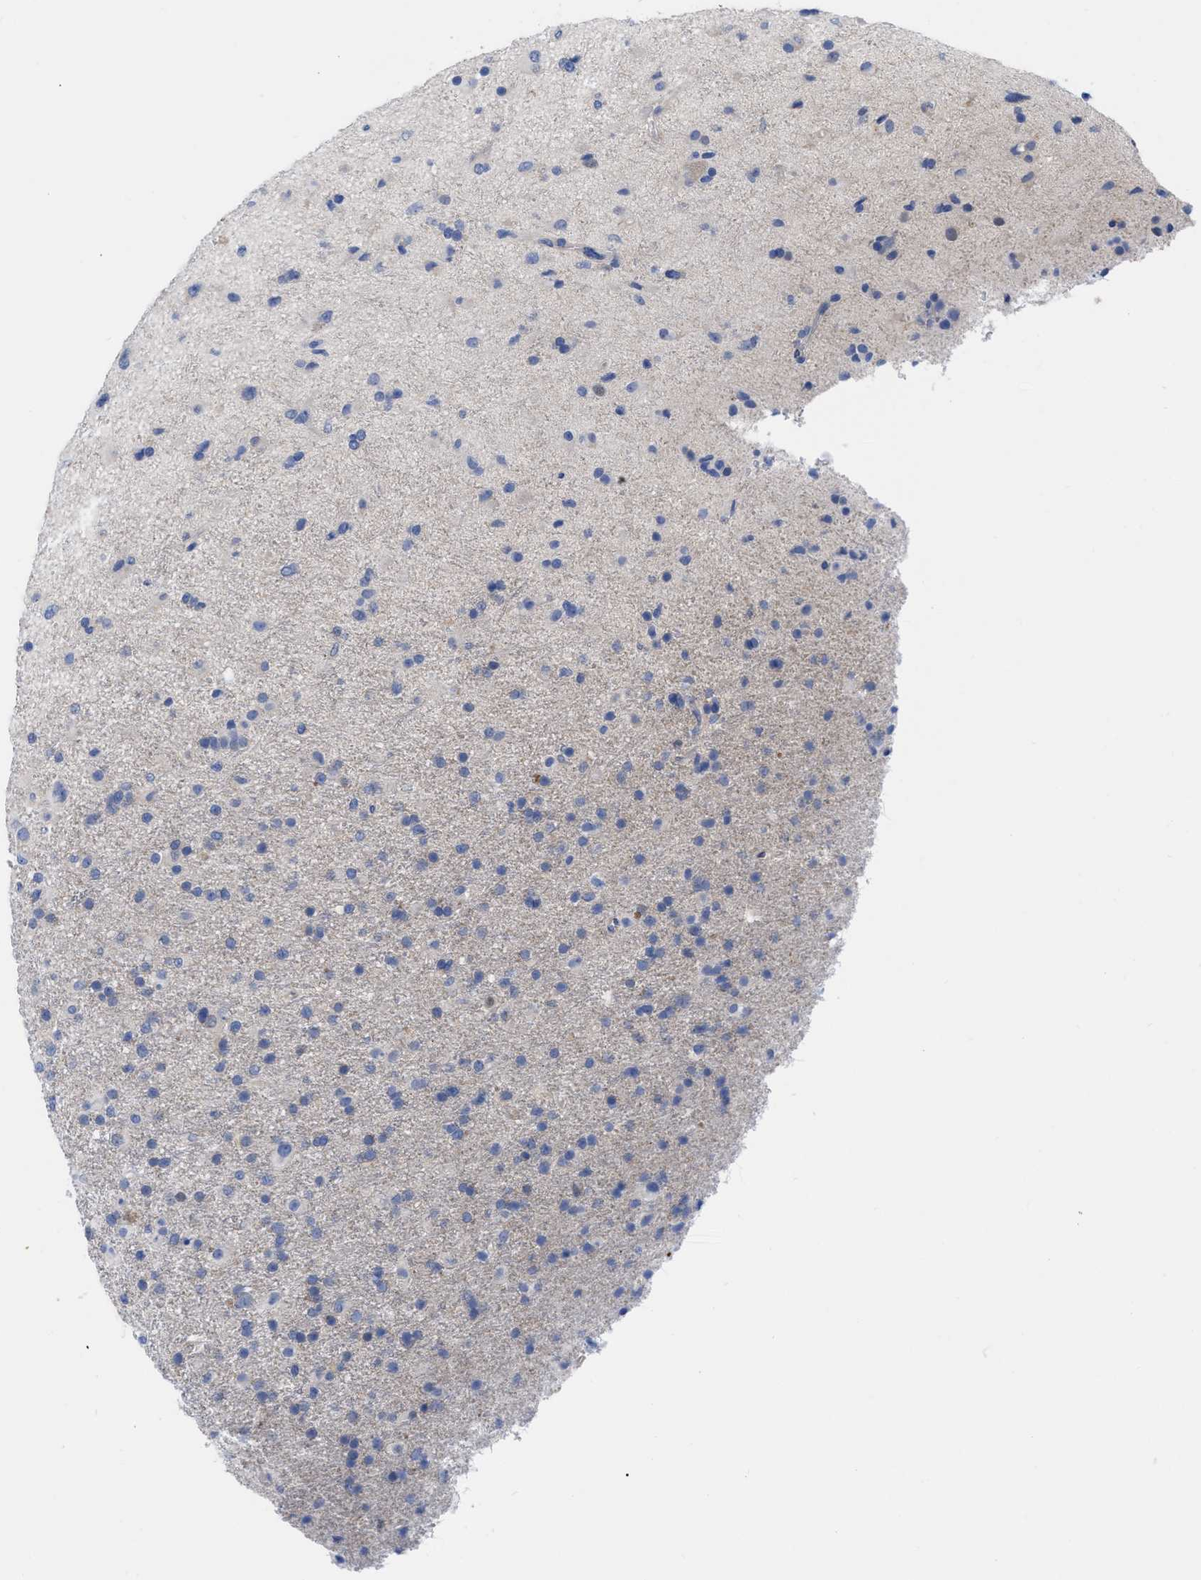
{"staining": {"intensity": "negative", "quantity": "none", "location": "none"}, "tissue": "glioma", "cell_type": "Tumor cells", "image_type": "cancer", "snomed": [{"axis": "morphology", "description": "Glioma, malignant, Low grade"}, {"axis": "topography", "description": "Brain"}], "caption": "Protein analysis of malignant glioma (low-grade) shows no significant positivity in tumor cells. (Brightfield microscopy of DAB immunohistochemistry (IHC) at high magnification).", "gene": "RBKS", "patient": {"sex": "male", "age": 65}}